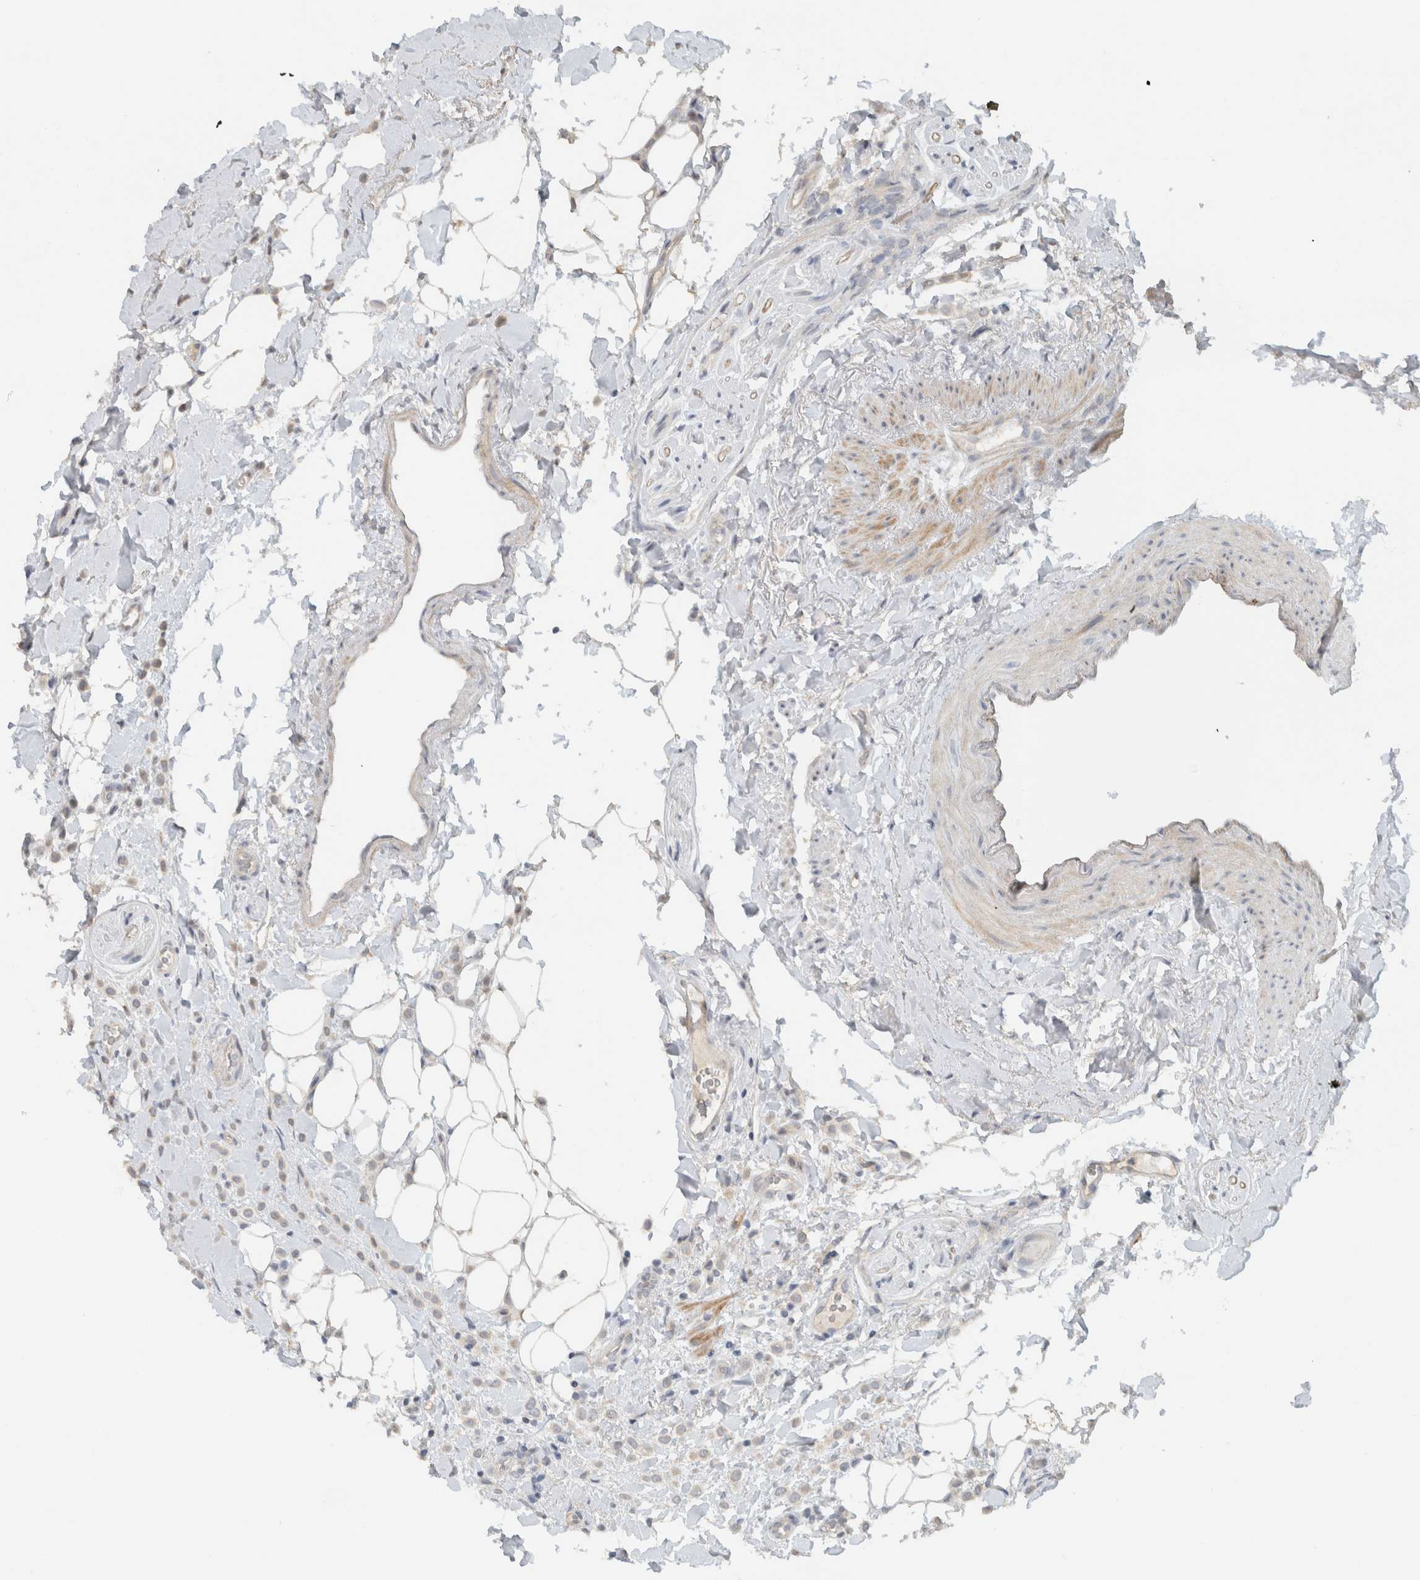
{"staining": {"intensity": "weak", "quantity": "<25%", "location": "cytoplasmic/membranous"}, "tissue": "breast cancer", "cell_type": "Tumor cells", "image_type": "cancer", "snomed": [{"axis": "morphology", "description": "Normal tissue, NOS"}, {"axis": "morphology", "description": "Lobular carcinoma"}, {"axis": "topography", "description": "Breast"}], "caption": "Immunohistochemistry (IHC) photomicrograph of neoplastic tissue: human breast cancer (lobular carcinoma) stained with DAB (3,3'-diaminobenzidine) displays no significant protein positivity in tumor cells.", "gene": "ERCC6L2", "patient": {"sex": "female", "age": 50}}